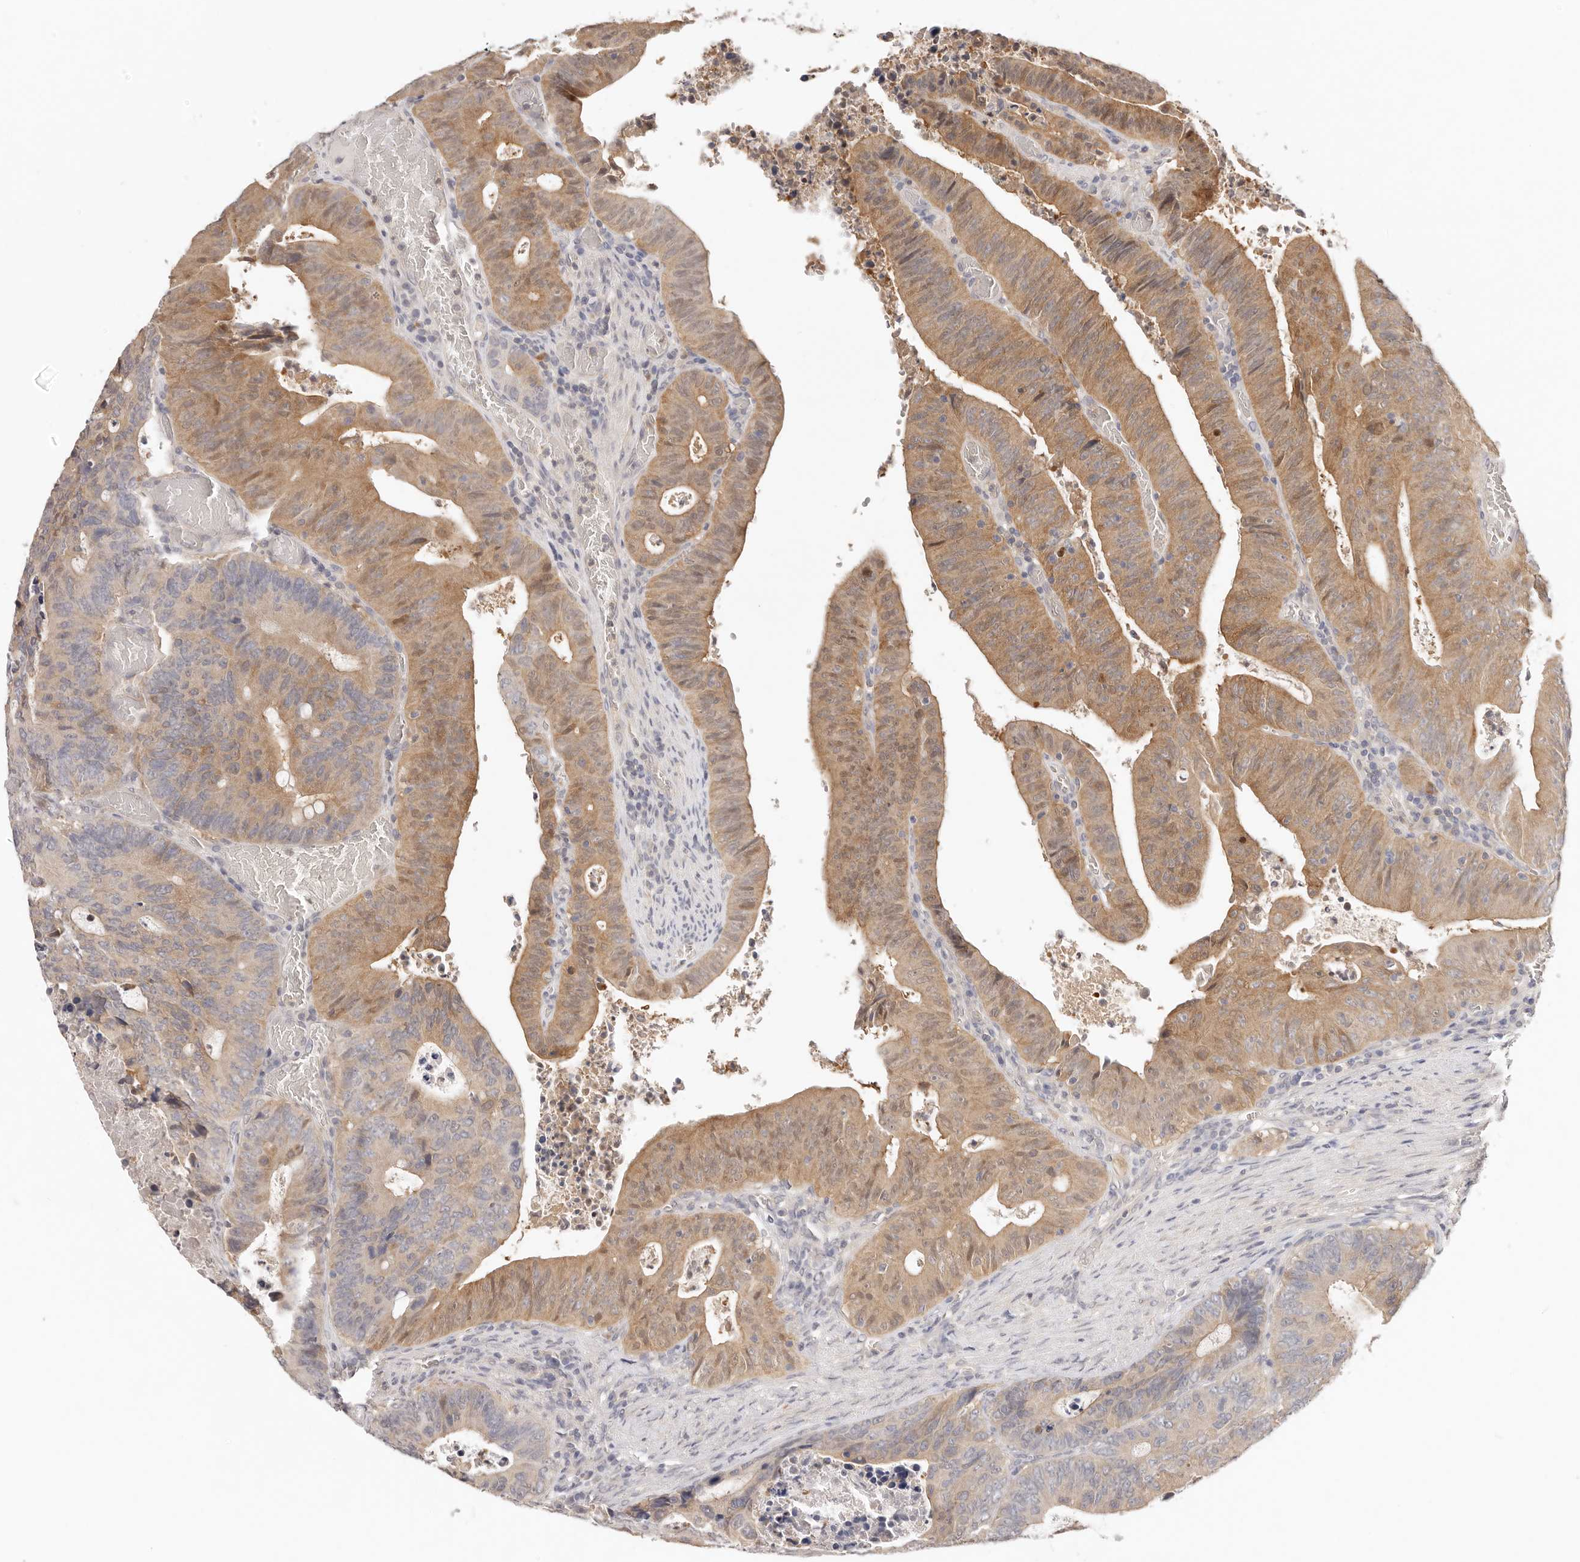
{"staining": {"intensity": "moderate", "quantity": ">75%", "location": "cytoplasmic/membranous"}, "tissue": "colorectal cancer", "cell_type": "Tumor cells", "image_type": "cancer", "snomed": [{"axis": "morphology", "description": "Adenocarcinoma, NOS"}, {"axis": "topography", "description": "Colon"}], "caption": "Human colorectal cancer stained for a protein (brown) reveals moderate cytoplasmic/membranous positive staining in about >75% of tumor cells.", "gene": "GGPS1", "patient": {"sex": "male", "age": 87}}